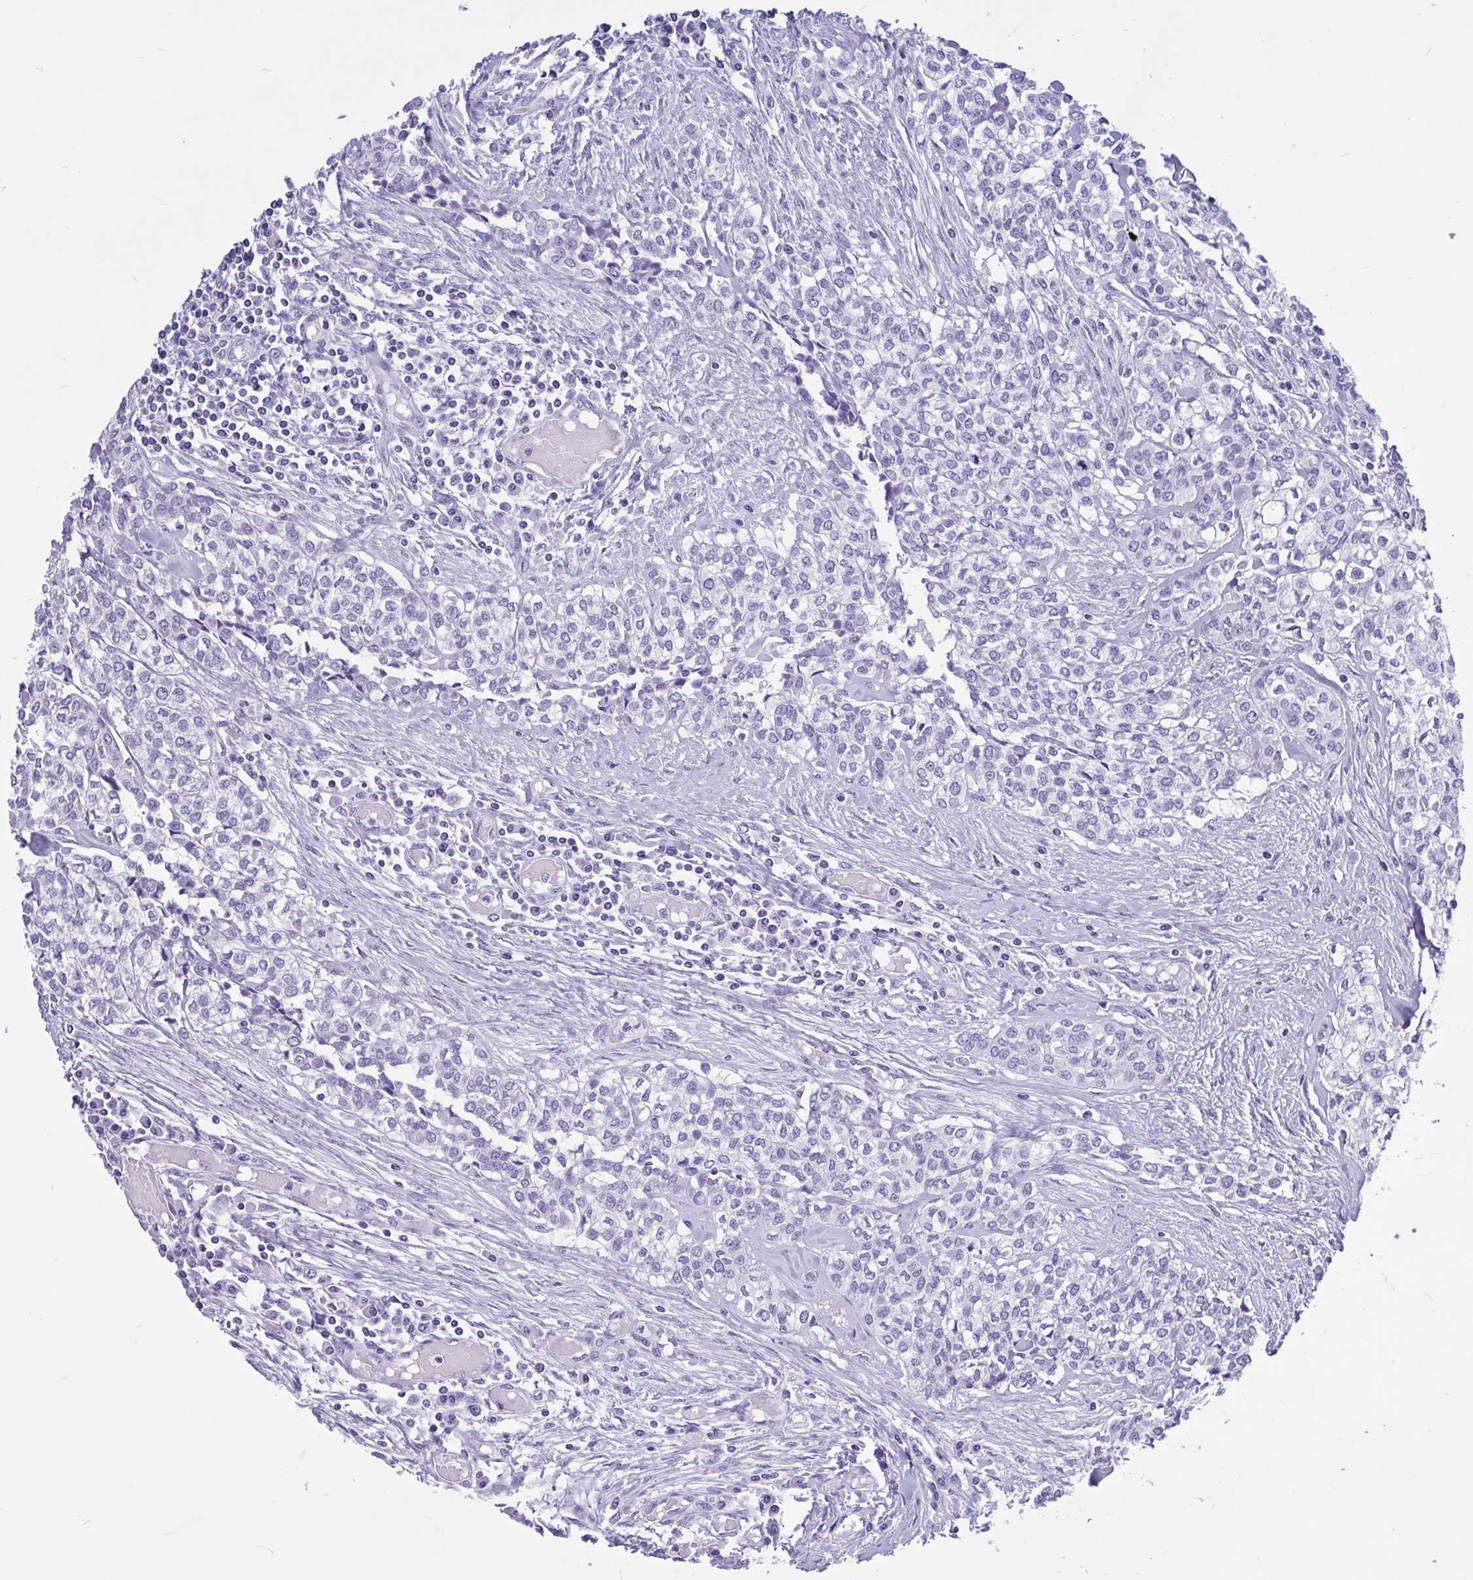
{"staining": {"intensity": "negative", "quantity": "none", "location": "none"}, "tissue": "head and neck cancer", "cell_type": "Tumor cells", "image_type": "cancer", "snomed": [{"axis": "morphology", "description": "Adenocarcinoma, NOS"}, {"axis": "topography", "description": "Head-Neck"}], "caption": "Immunohistochemical staining of human head and neck cancer displays no significant positivity in tumor cells. The staining was performed using DAB (3,3'-diaminobenzidine) to visualize the protein expression in brown, while the nuclei were stained in blue with hematoxylin (Magnification: 20x).", "gene": "OR4N4", "patient": {"sex": "male", "age": 81}}